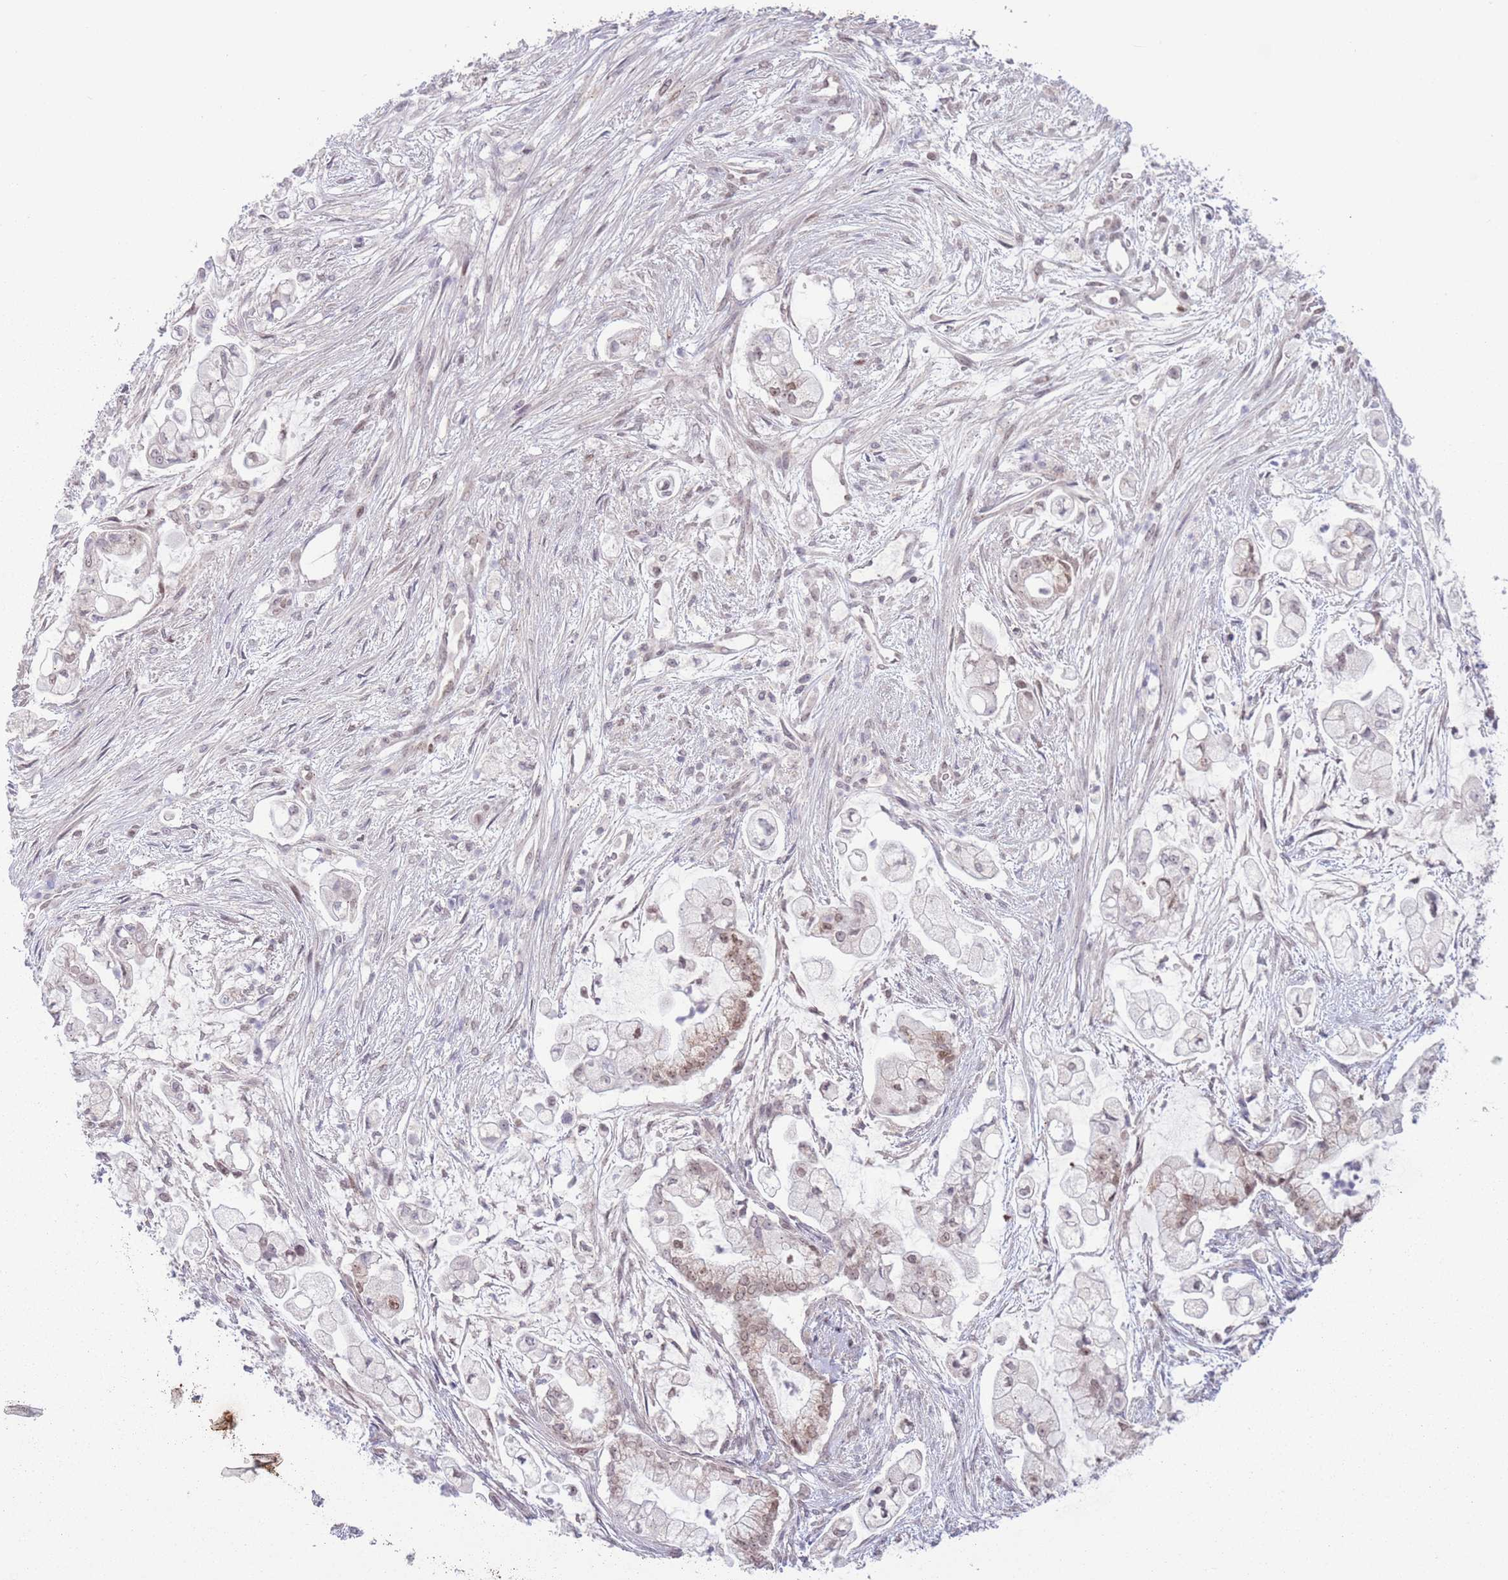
{"staining": {"intensity": "moderate", "quantity": "<25%", "location": "nuclear"}, "tissue": "pancreatic cancer", "cell_type": "Tumor cells", "image_type": "cancer", "snomed": [{"axis": "morphology", "description": "Adenocarcinoma, NOS"}, {"axis": "topography", "description": "Pancreas"}], "caption": "Immunohistochemistry image of adenocarcinoma (pancreatic) stained for a protein (brown), which exhibits low levels of moderate nuclear staining in approximately <25% of tumor cells.", "gene": "MRPL34", "patient": {"sex": "female", "age": 69}}